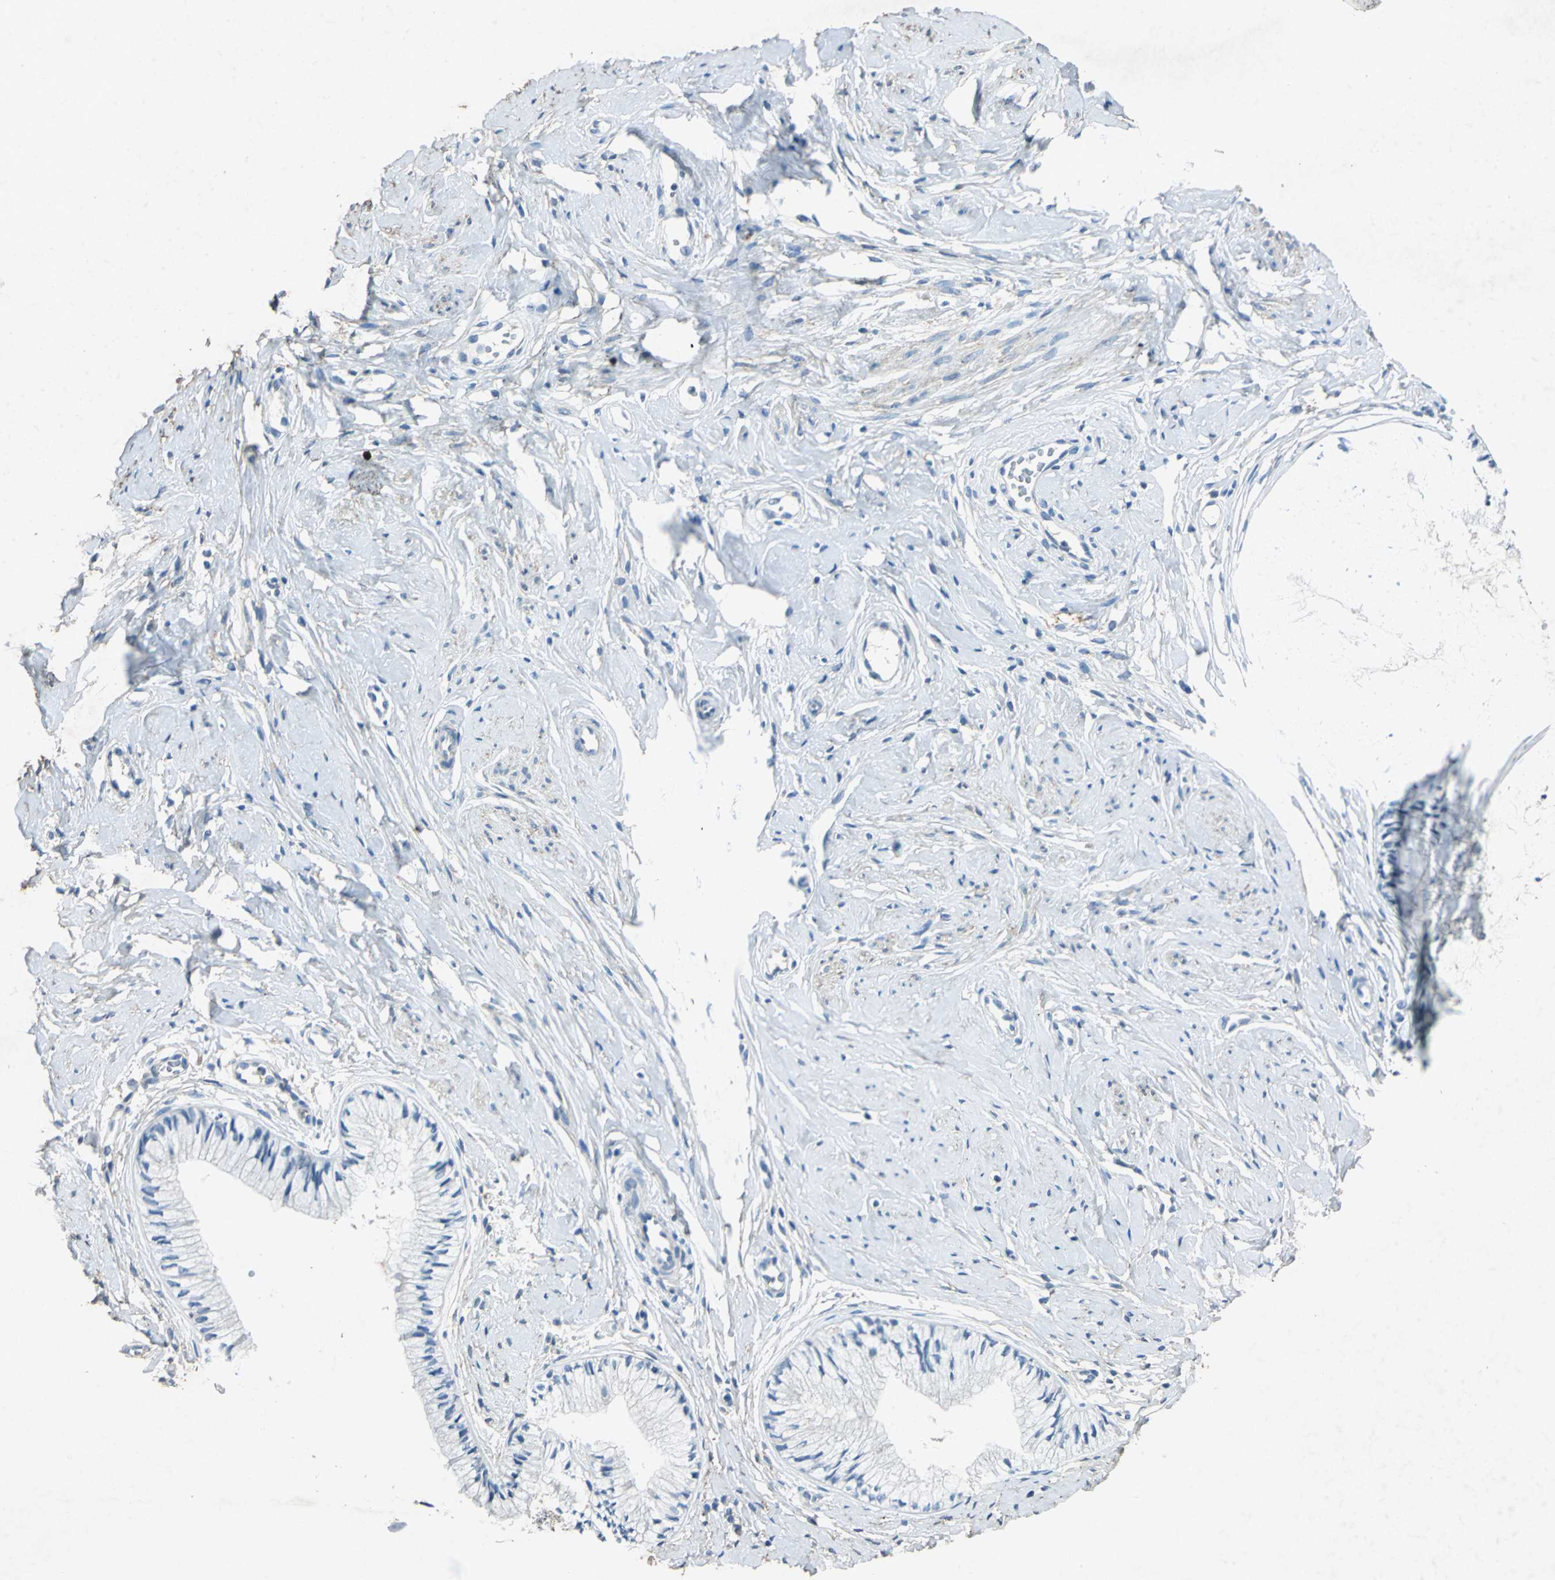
{"staining": {"intensity": "negative", "quantity": "none", "location": "none"}, "tissue": "cervix", "cell_type": "Glandular cells", "image_type": "normal", "snomed": [{"axis": "morphology", "description": "Normal tissue, NOS"}, {"axis": "topography", "description": "Cervix"}], "caption": "Immunohistochemistry (IHC) of unremarkable cervix shows no expression in glandular cells.", "gene": "CAMK2B", "patient": {"sex": "female", "age": 46}}